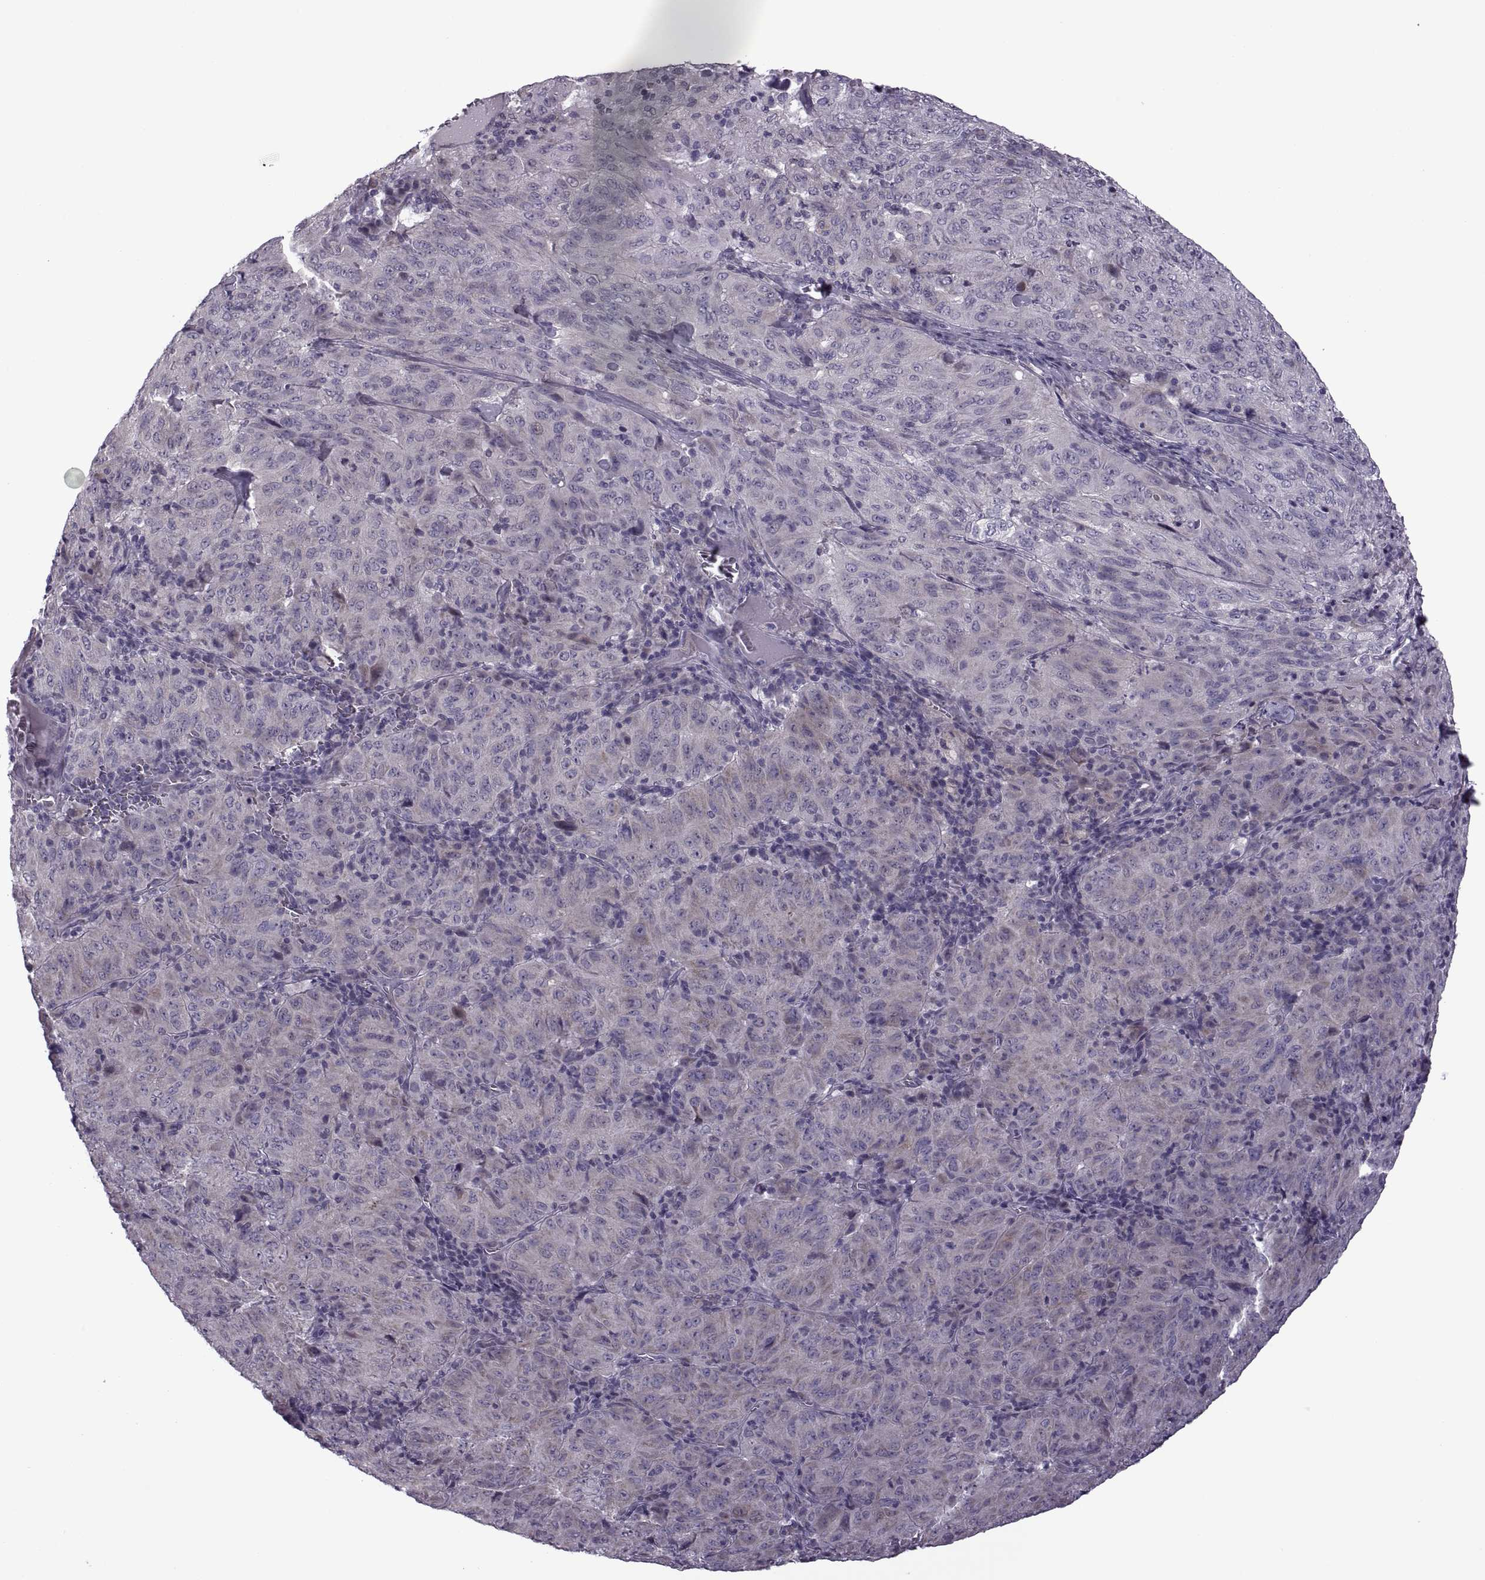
{"staining": {"intensity": "negative", "quantity": "none", "location": "none"}, "tissue": "pancreatic cancer", "cell_type": "Tumor cells", "image_type": "cancer", "snomed": [{"axis": "morphology", "description": "Adenocarcinoma, NOS"}, {"axis": "topography", "description": "Pancreas"}], "caption": "Immunohistochemistry photomicrograph of neoplastic tissue: pancreatic cancer (adenocarcinoma) stained with DAB (3,3'-diaminobenzidine) exhibits no significant protein positivity in tumor cells.", "gene": "RIPK4", "patient": {"sex": "male", "age": 63}}